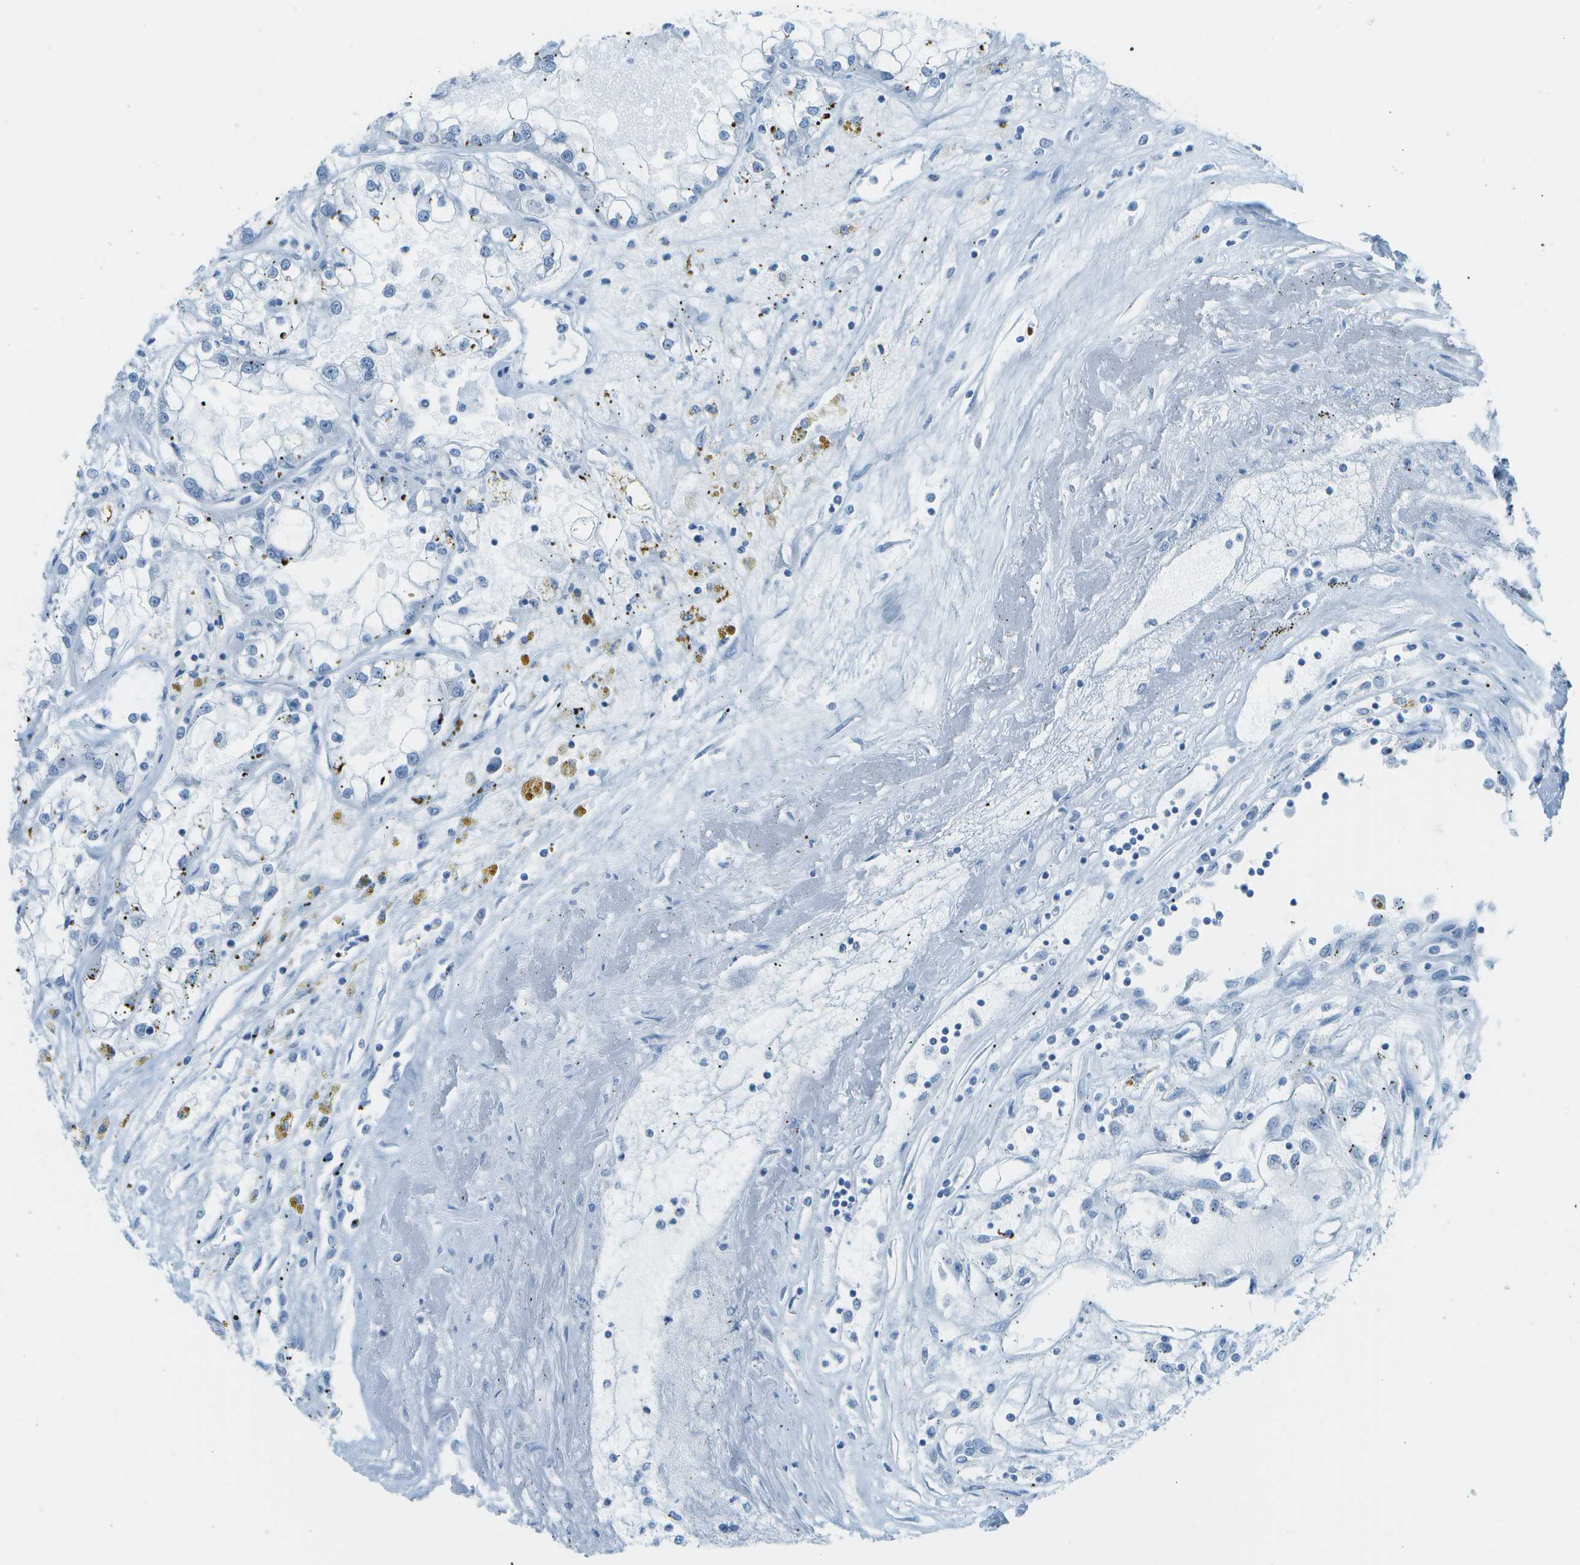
{"staining": {"intensity": "negative", "quantity": "none", "location": "none"}, "tissue": "renal cancer", "cell_type": "Tumor cells", "image_type": "cancer", "snomed": [{"axis": "morphology", "description": "Adenocarcinoma, NOS"}, {"axis": "topography", "description": "Kidney"}], "caption": "Renal cancer (adenocarcinoma) stained for a protein using immunohistochemistry displays no expression tumor cells.", "gene": "NEK11", "patient": {"sex": "female", "age": 52}}